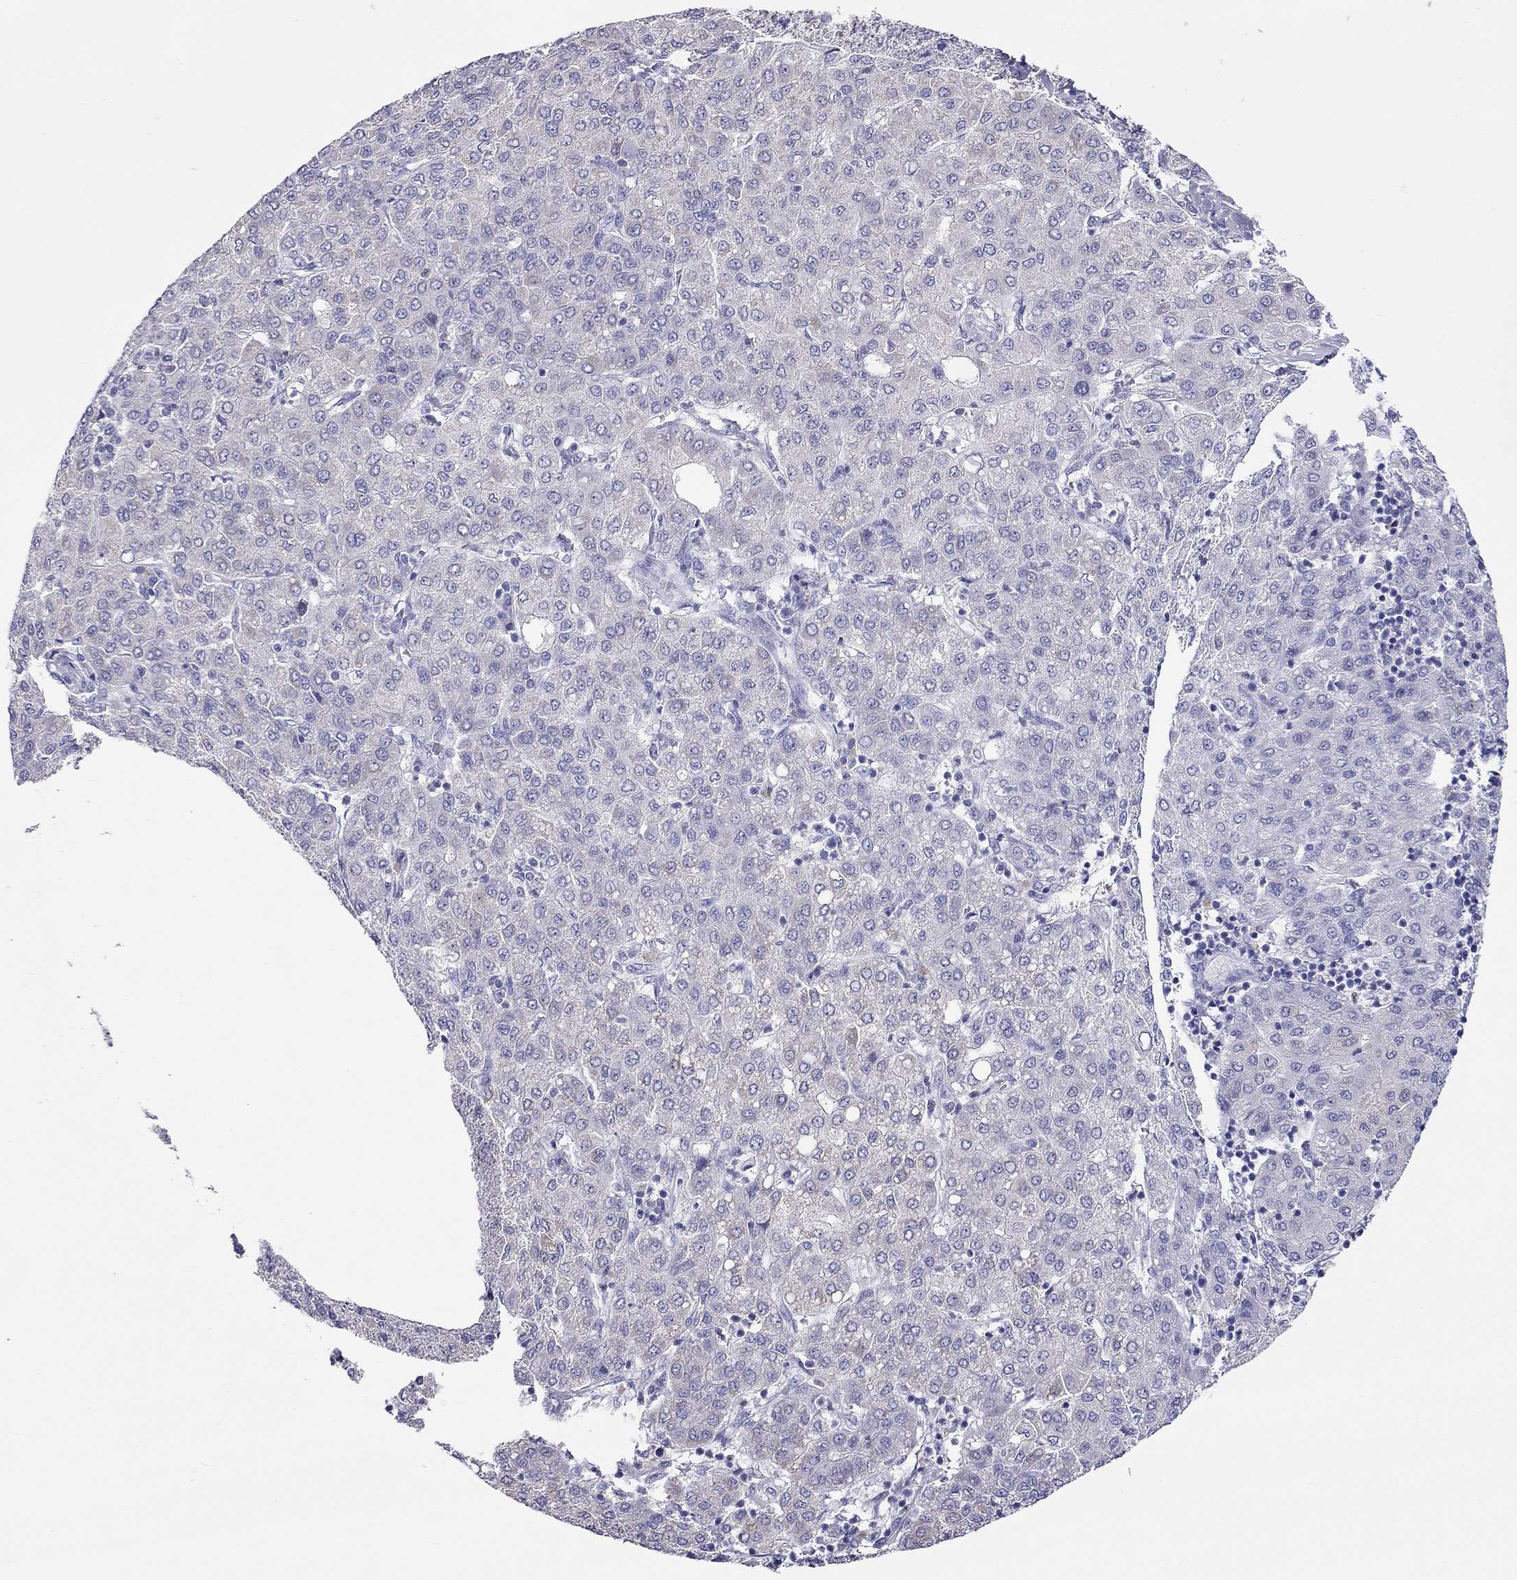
{"staining": {"intensity": "negative", "quantity": "none", "location": "none"}, "tissue": "liver cancer", "cell_type": "Tumor cells", "image_type": "cancer", "snomed": [{"axis": "morphology", "description": "Carcinoma, Hepatocellular, NOS"}, {"axis": "topography", "description": "Liver"}], "caption": "This is an IHC micrograph of human liver hepatocellular carcinoma. There is no staining in tumor cells.", "gene": "SLC46A2", "patient": {"sex": "male", "age": 65}}